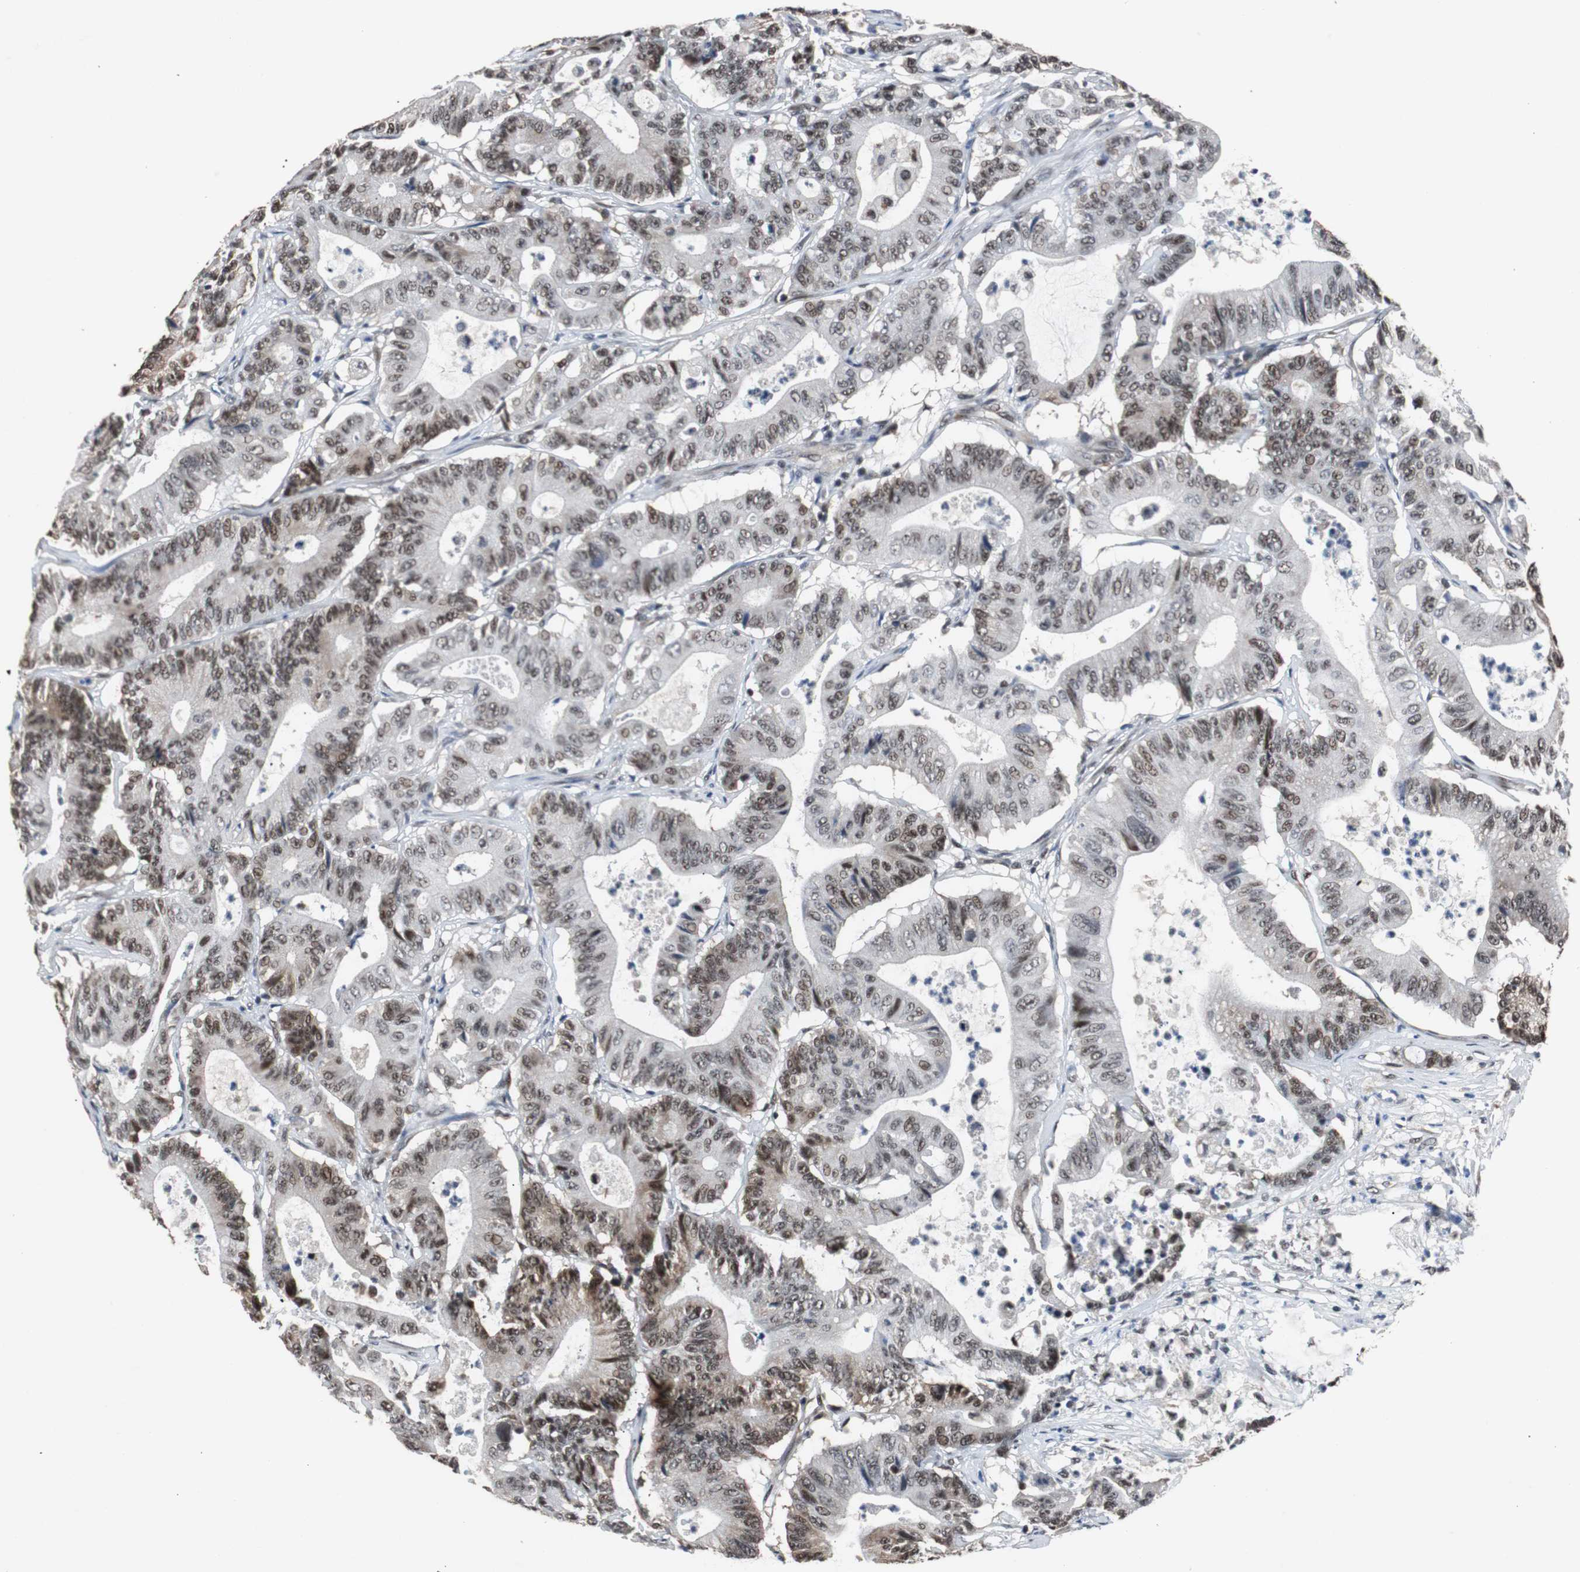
{"staining": {"intensity": "moderate", "quantity": ">75%", "location": "nuclear"}, "tissue": "colorectal cancer", "cell_type": "Tumor cells", "image_type": "cancer", "snomed": [{"axis": "morphology", "description": "Adenocarcinoma, NOS"}, {"axis": "topography", "description": "Colon"}], "caption": "Colorectal cancer tissue shows moderate nuclear staining in about >75% of tumor cells", "gene": "USP28", "patient": {"sex": "female", "age": 84}}